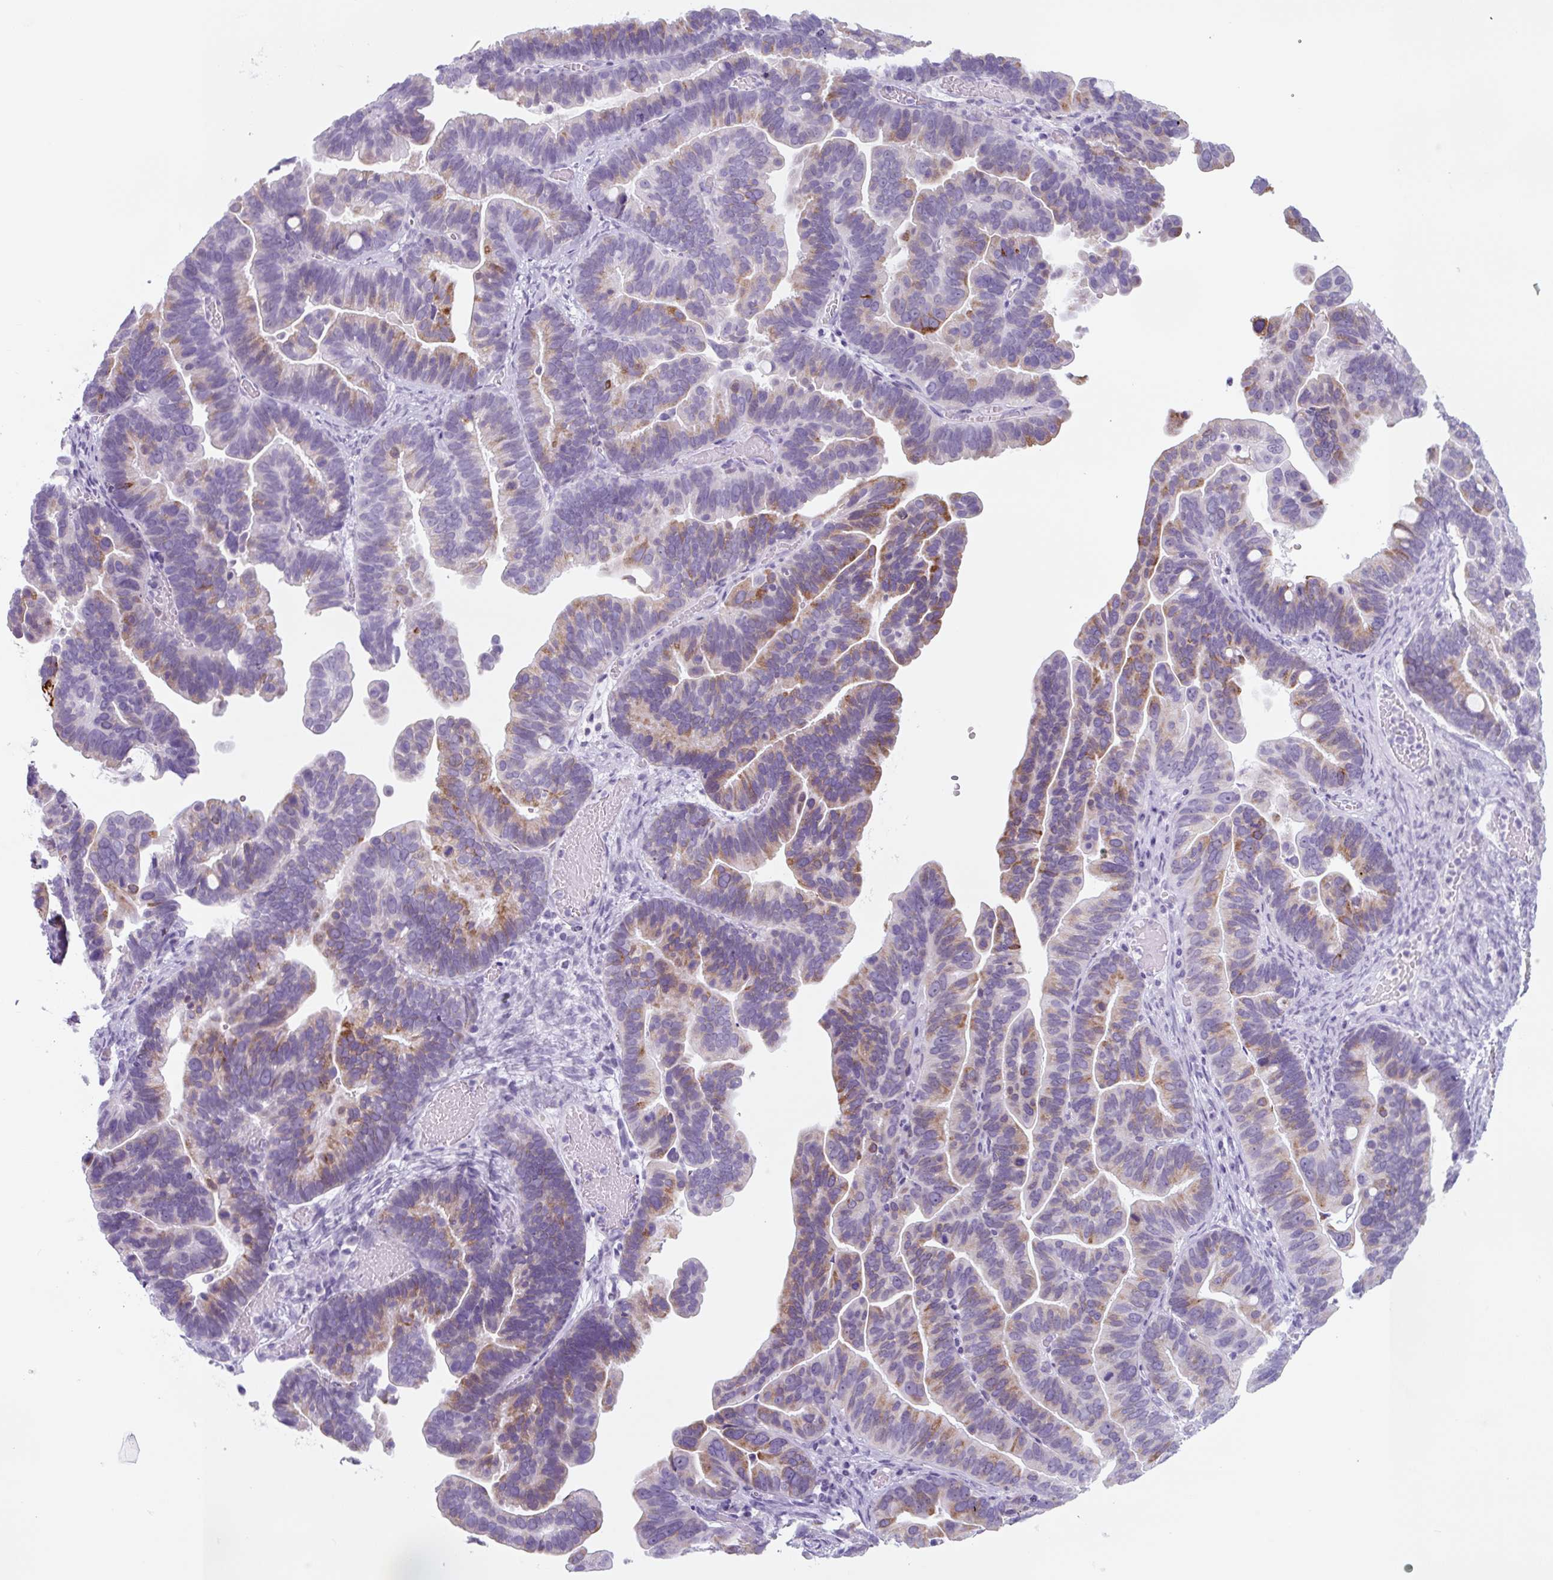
{"staining": {"intensity": "weak", "quantity": "<25%", "location": "cytoplasmic/membranous"}, "tissue": "ovarian cancer", "cell_type": "Tumor cells", "image_type": "cancer", "snomed": [{"axis": "morphology", "description": "Cystadenocarcinoma, serous, NOS"}, {"axis": "topography", "description": "Ovary"}], "caption": "DAB immunohistochemical staining of human serous cystadenocarcinoma (ovarian) demonstrates no significant positivity in tumor cells. (Stains: DAB (3,3'-diaminobenzidine) immunohistochemistry (IHC) with hematoxylin counter stain, Microscopy: brightfield microscopy at high magnification).", "gene": "TNFRSF8", "patient": {"sex": "female", "age": 56}}